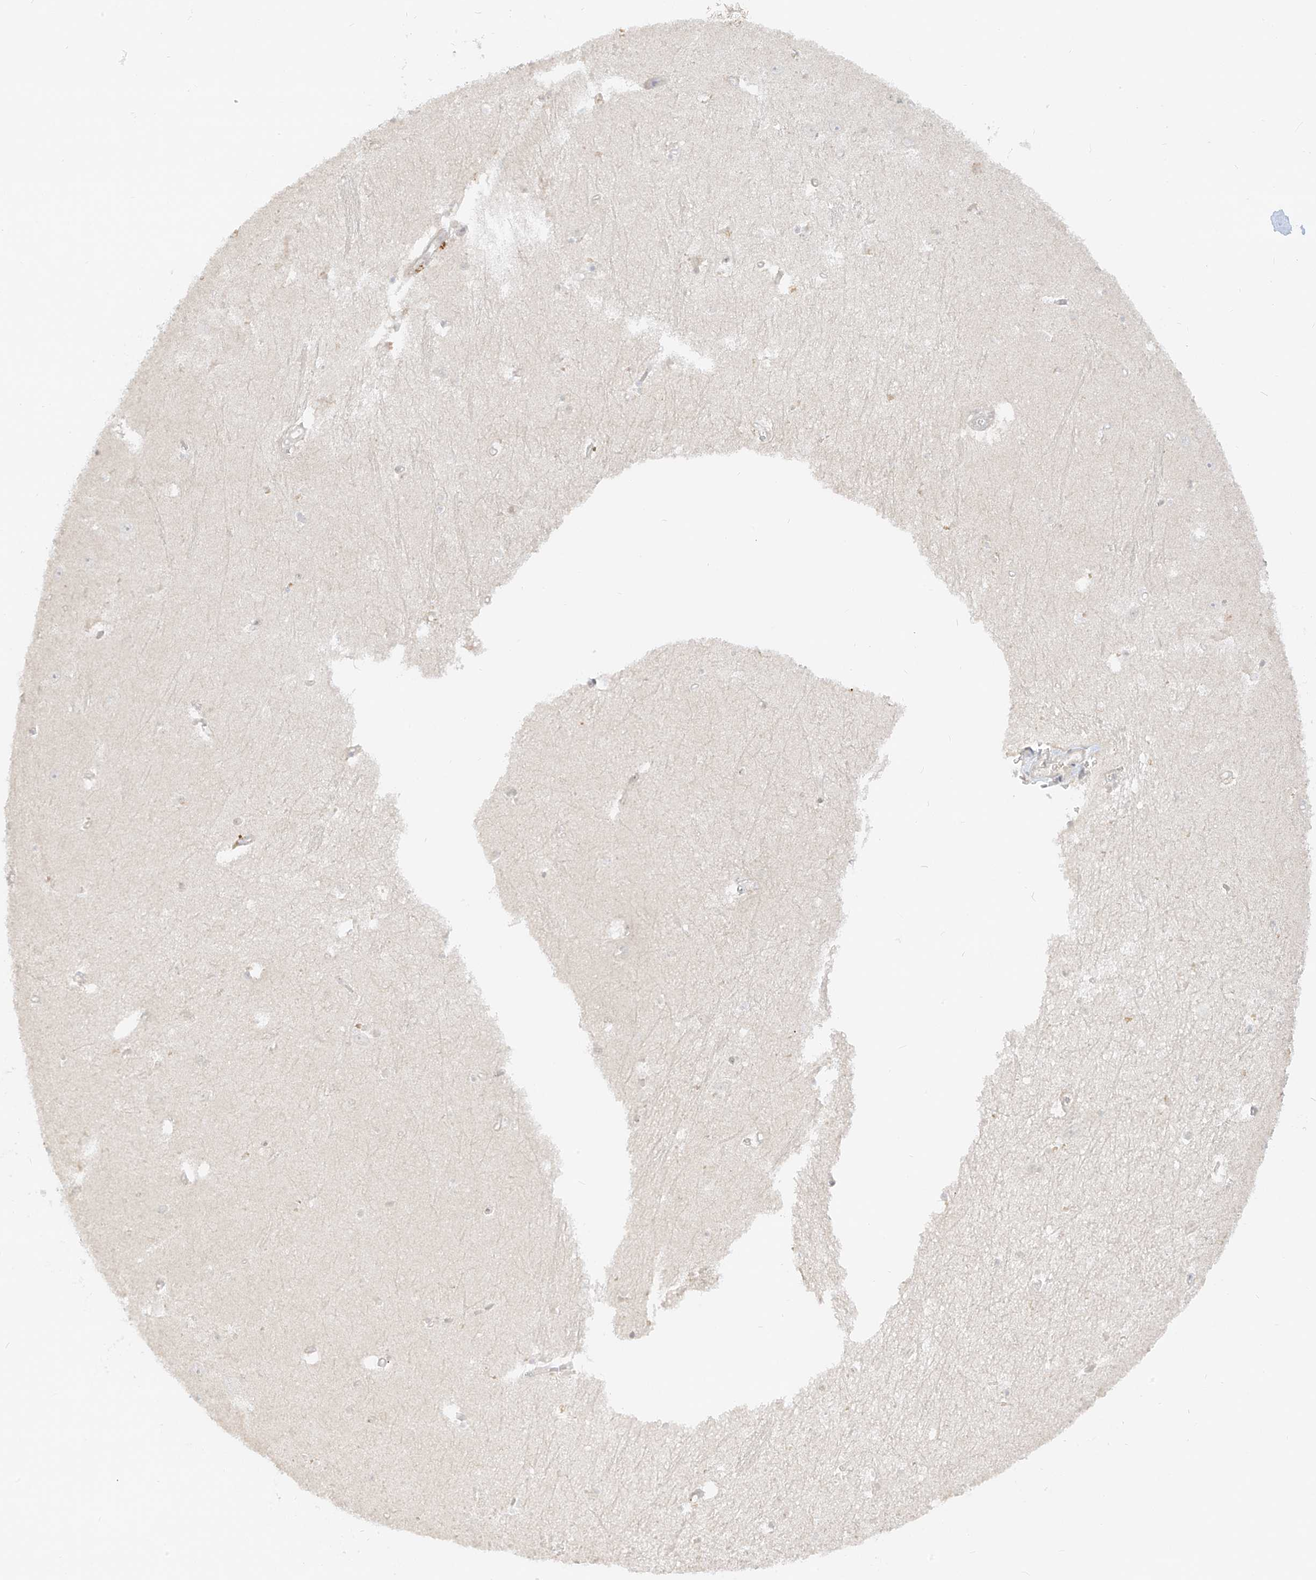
{"staining": {"intensity": "negative", "quantity": "none", "location": "none"}, "tissue": "hippocampus", "cell_type": "Glial cells", "image_type": "normal", "snomed": [{"axis": "morphology", "description": "Normal tissue, NOS"}, {"axis": "topography", "description": "Hippocampus"}], "caption": "DAB immunohistochemical staining of unremarkable hippocampus demonstrates no significant expression in glial cells.", "gene": "LIPT1", "patient": {"sex": "female", "age": 64}}